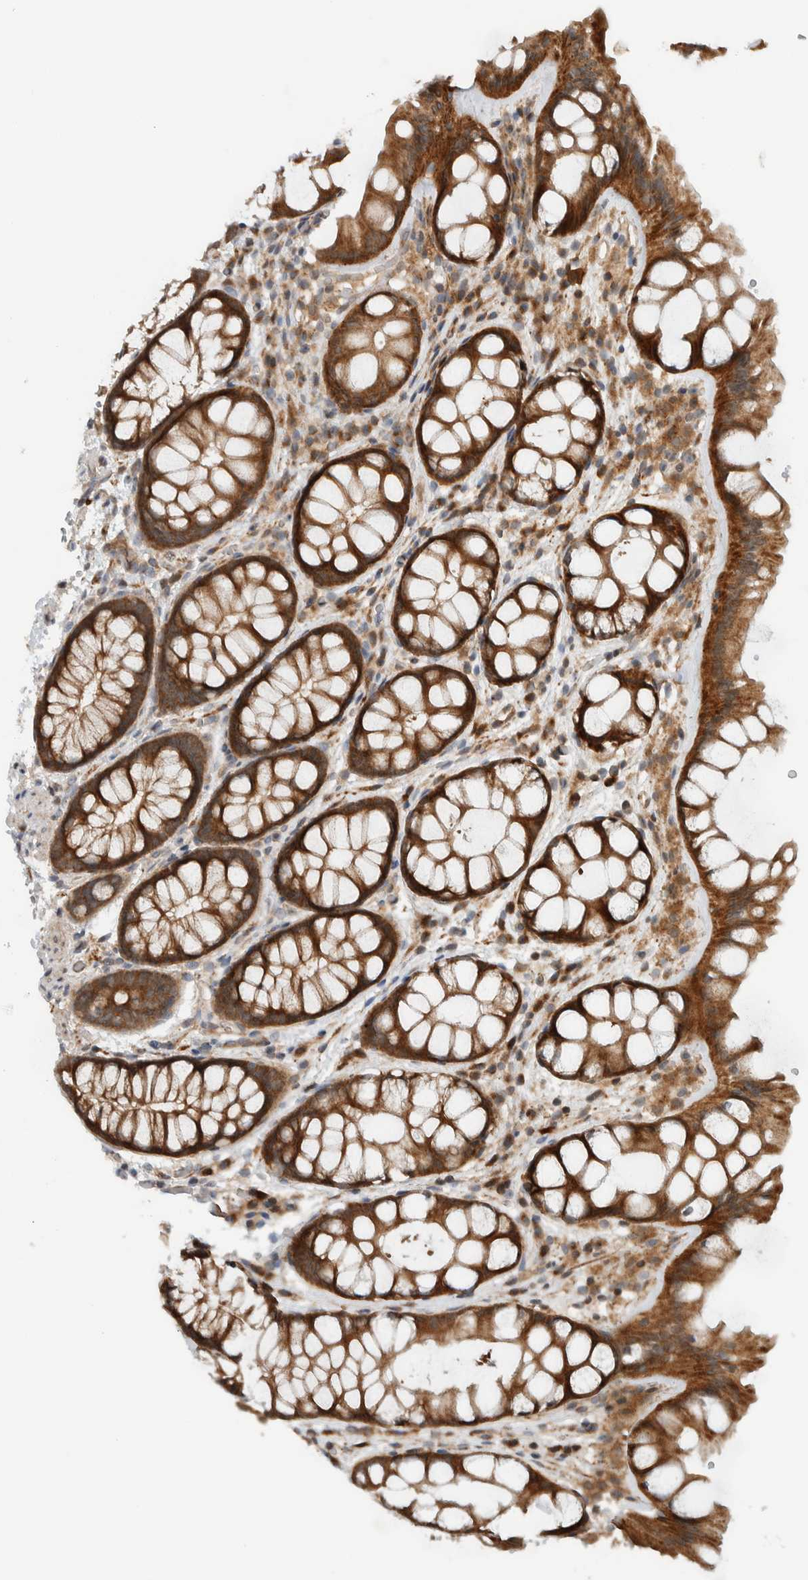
{"staining": {"intensity": "moderate", "quantity": ">75%", "location": "cytoplasmic/membranous"}, "tissue": "colon", "cell_type": "Endothelial cells", "image_type": "normal", "snomed": [{"axis": "morphology", "description": "Normal tissue, NOS"}, {"axis": "topography", "description": "Colon"}], "caption": "Unremarkable colon shows moderate cytoplasmic/membranous positivity in approximately >75% of endothelial cells, visualized by immunohistochemistry. The protein of interest is shown in brown color, while the nuclei are stained blue.", "gene": "KLHL6", "patient": {"sex": "male", "age": 47}}